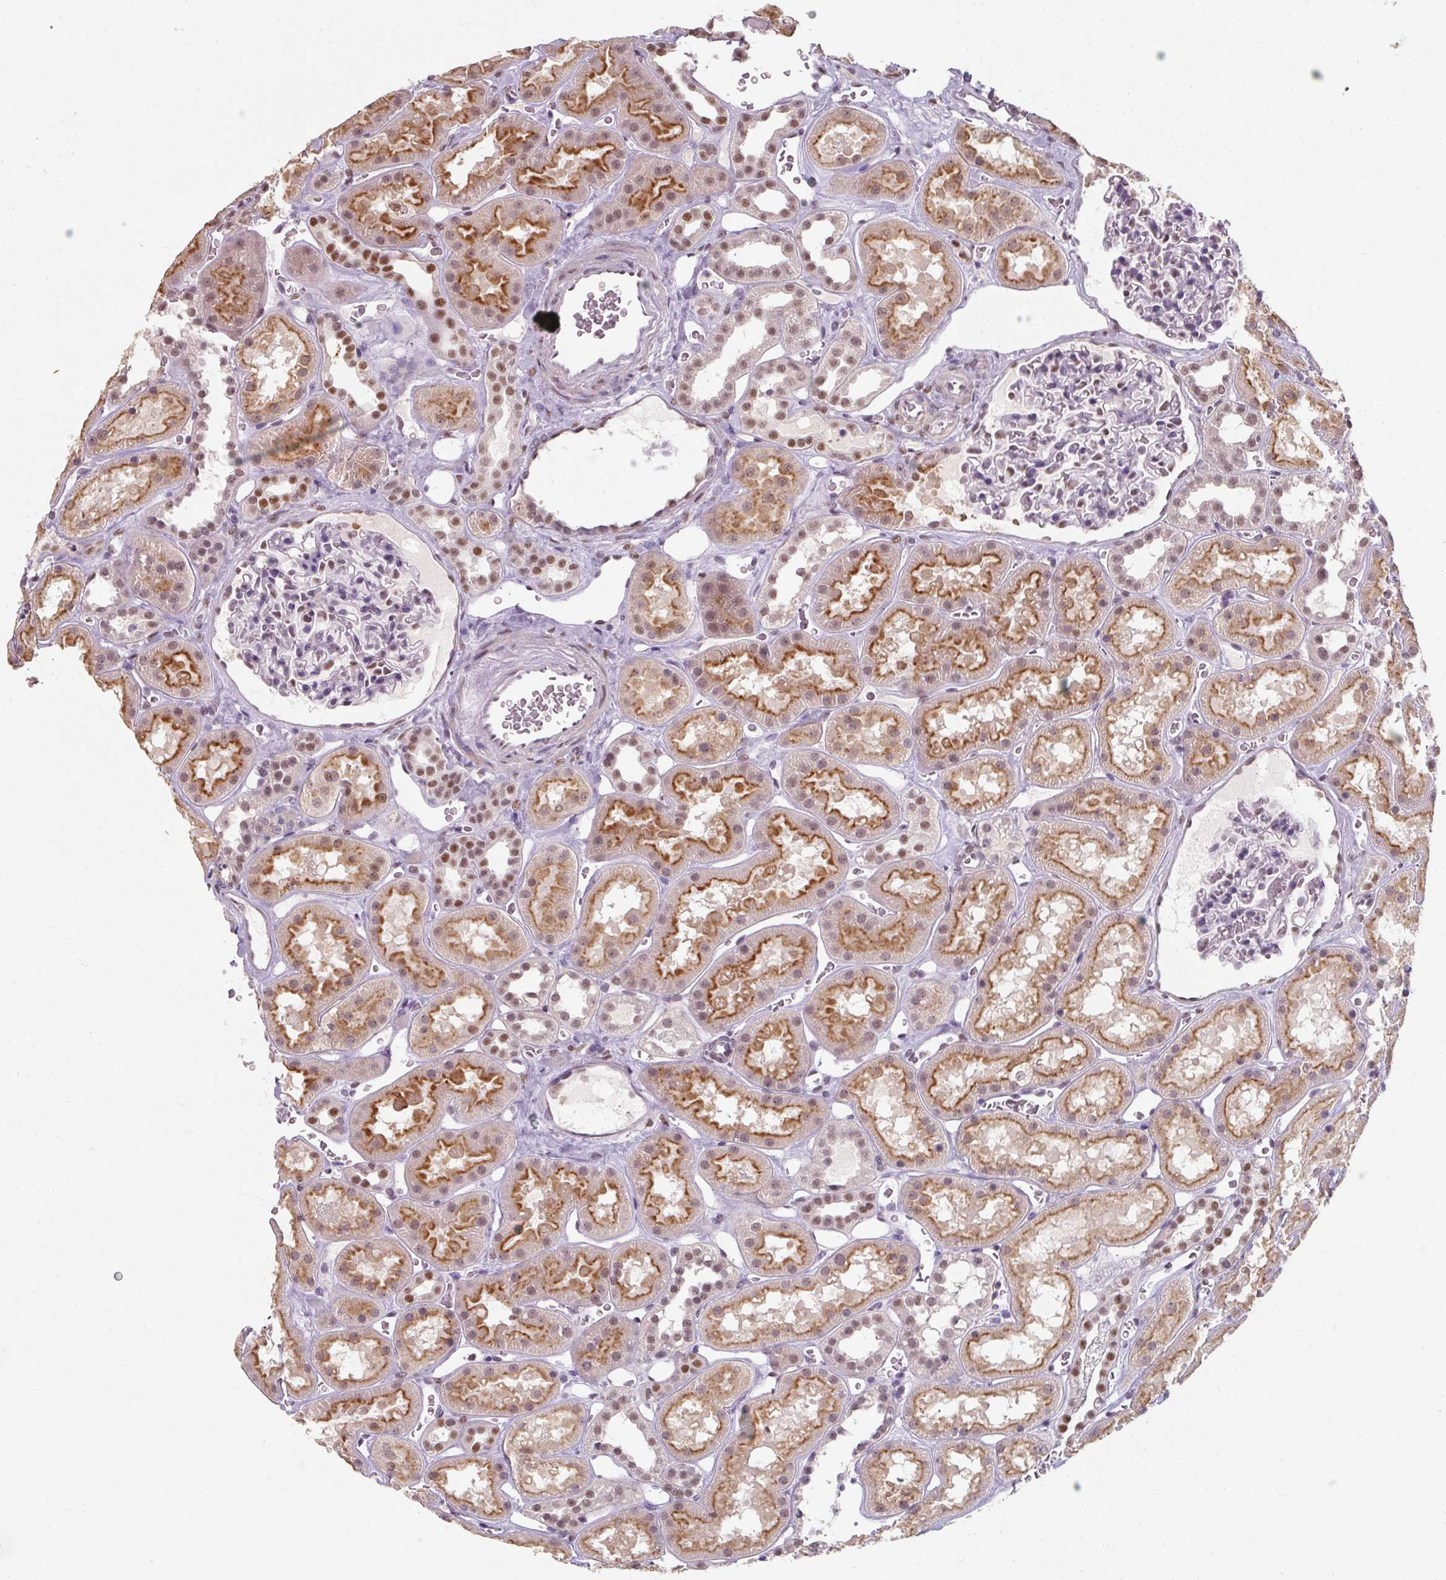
{"staining": {"intensity": "weak", "quantity": "25%-75%", "location": "nuclear"}, "tissue": "kidney", "cell_type": "Cells in glomeruli", "image_type": "normal", "snomed": [{"axis": "morphology", "description": "Normal tissue, NOS"}, {"axis": "topography", "description": "Kidney"}], "caption": "Brown immunohistochemical staining in unremarkable kidney demonstrates weak nuclear expression in approximately 25%-75% of cells in glomeruli.", "gene": "ENSG00000291316", "patient": {"sex": "female", "age": 41}}